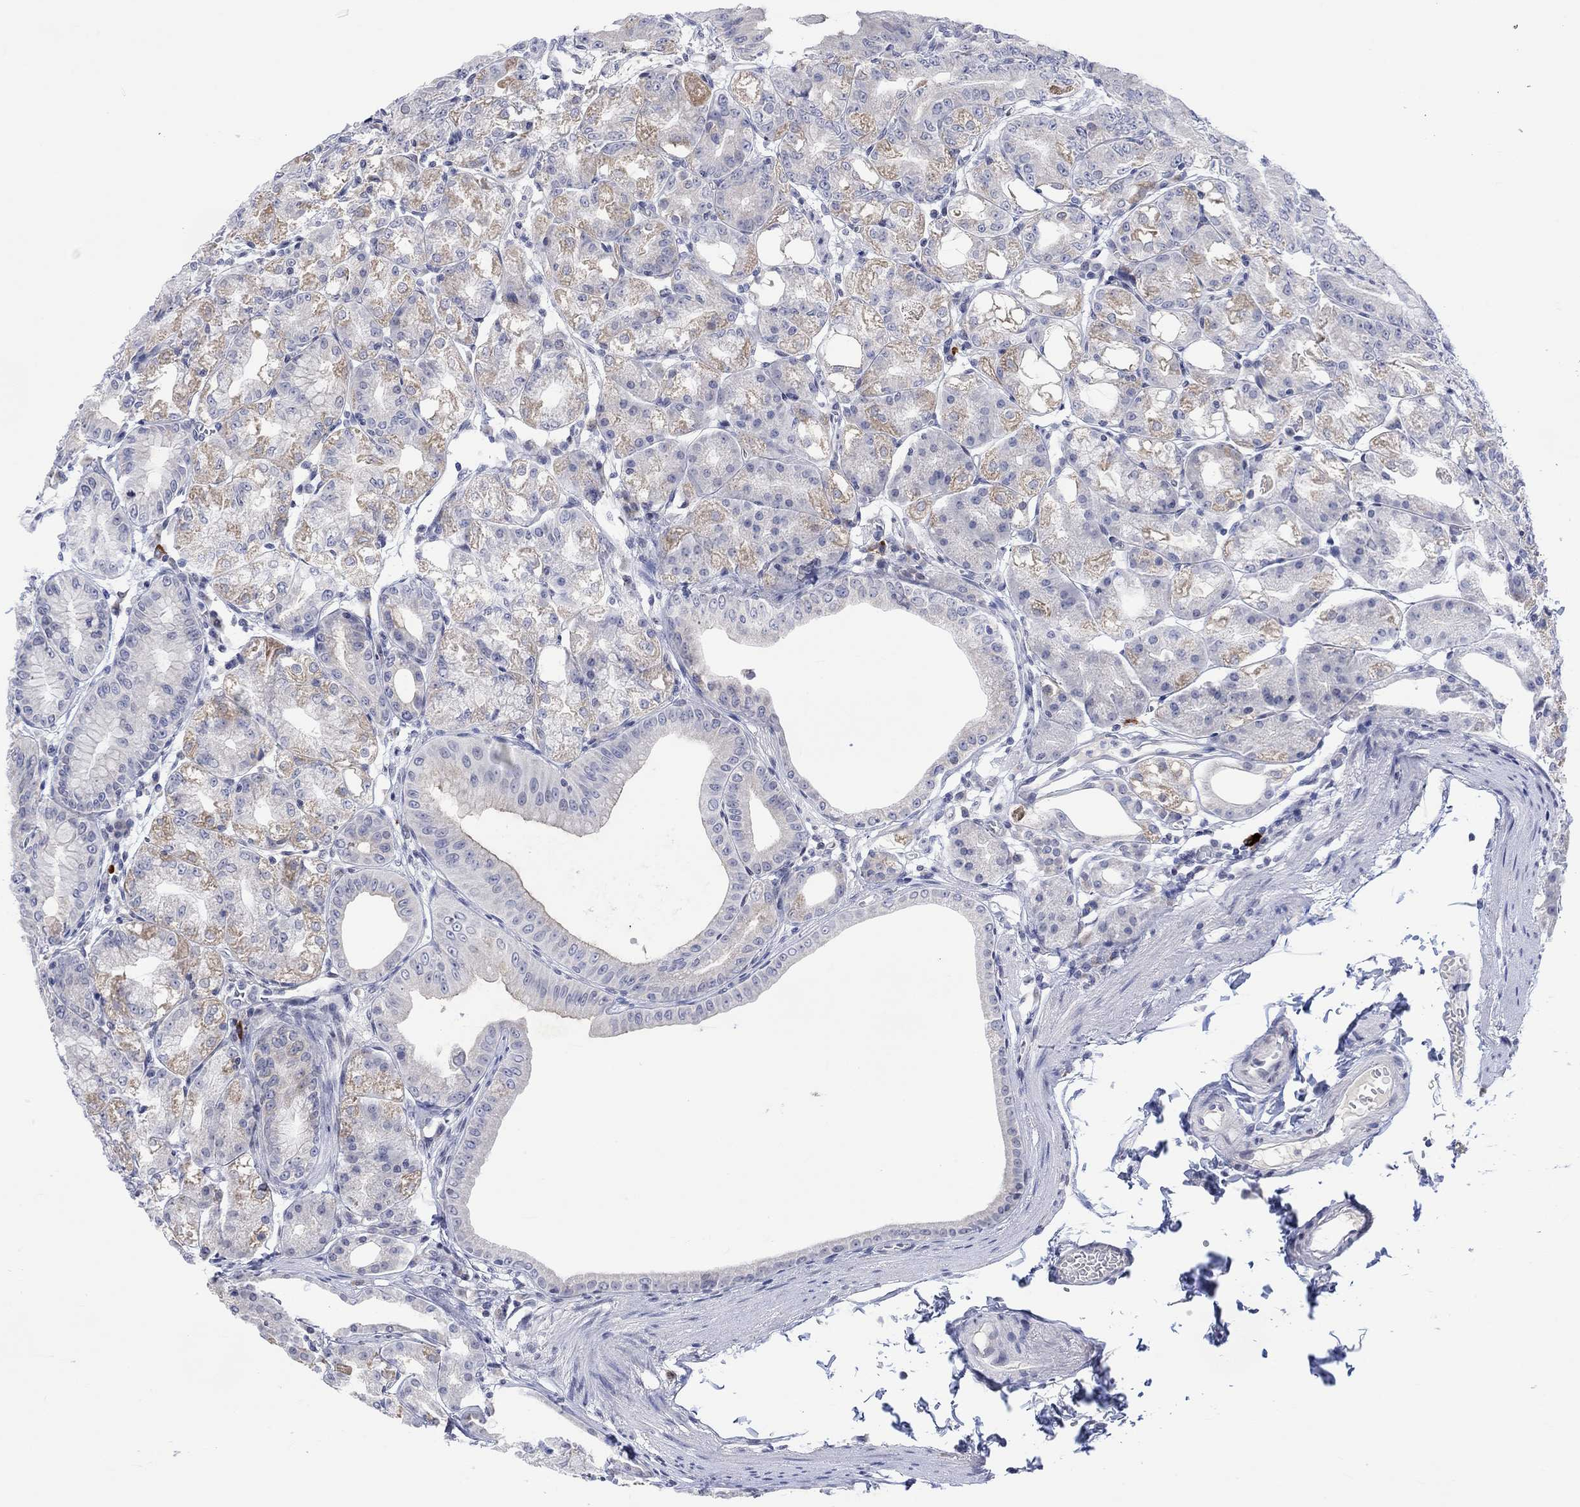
{"staining": {"intensity": "moderate", "quantity": "25%-75%", "location": "cytoplasmic/membranous"}, "tissue": "stomach", "cell_type": "Glandular cells", "image_type": "normal", "snomed": [{"axis": "morphology", "description": "Normal tissue, NOS"}, {"axis": "topography", "description": "Stomach"}], "caption": "The micrograph reveals staining of benign stomach, revealing moderate cytoplasmic/membranous protein expression (brown color) within glandular cells.", "gene": "DCX", "patient": {"sex": "male", "age": 71}}